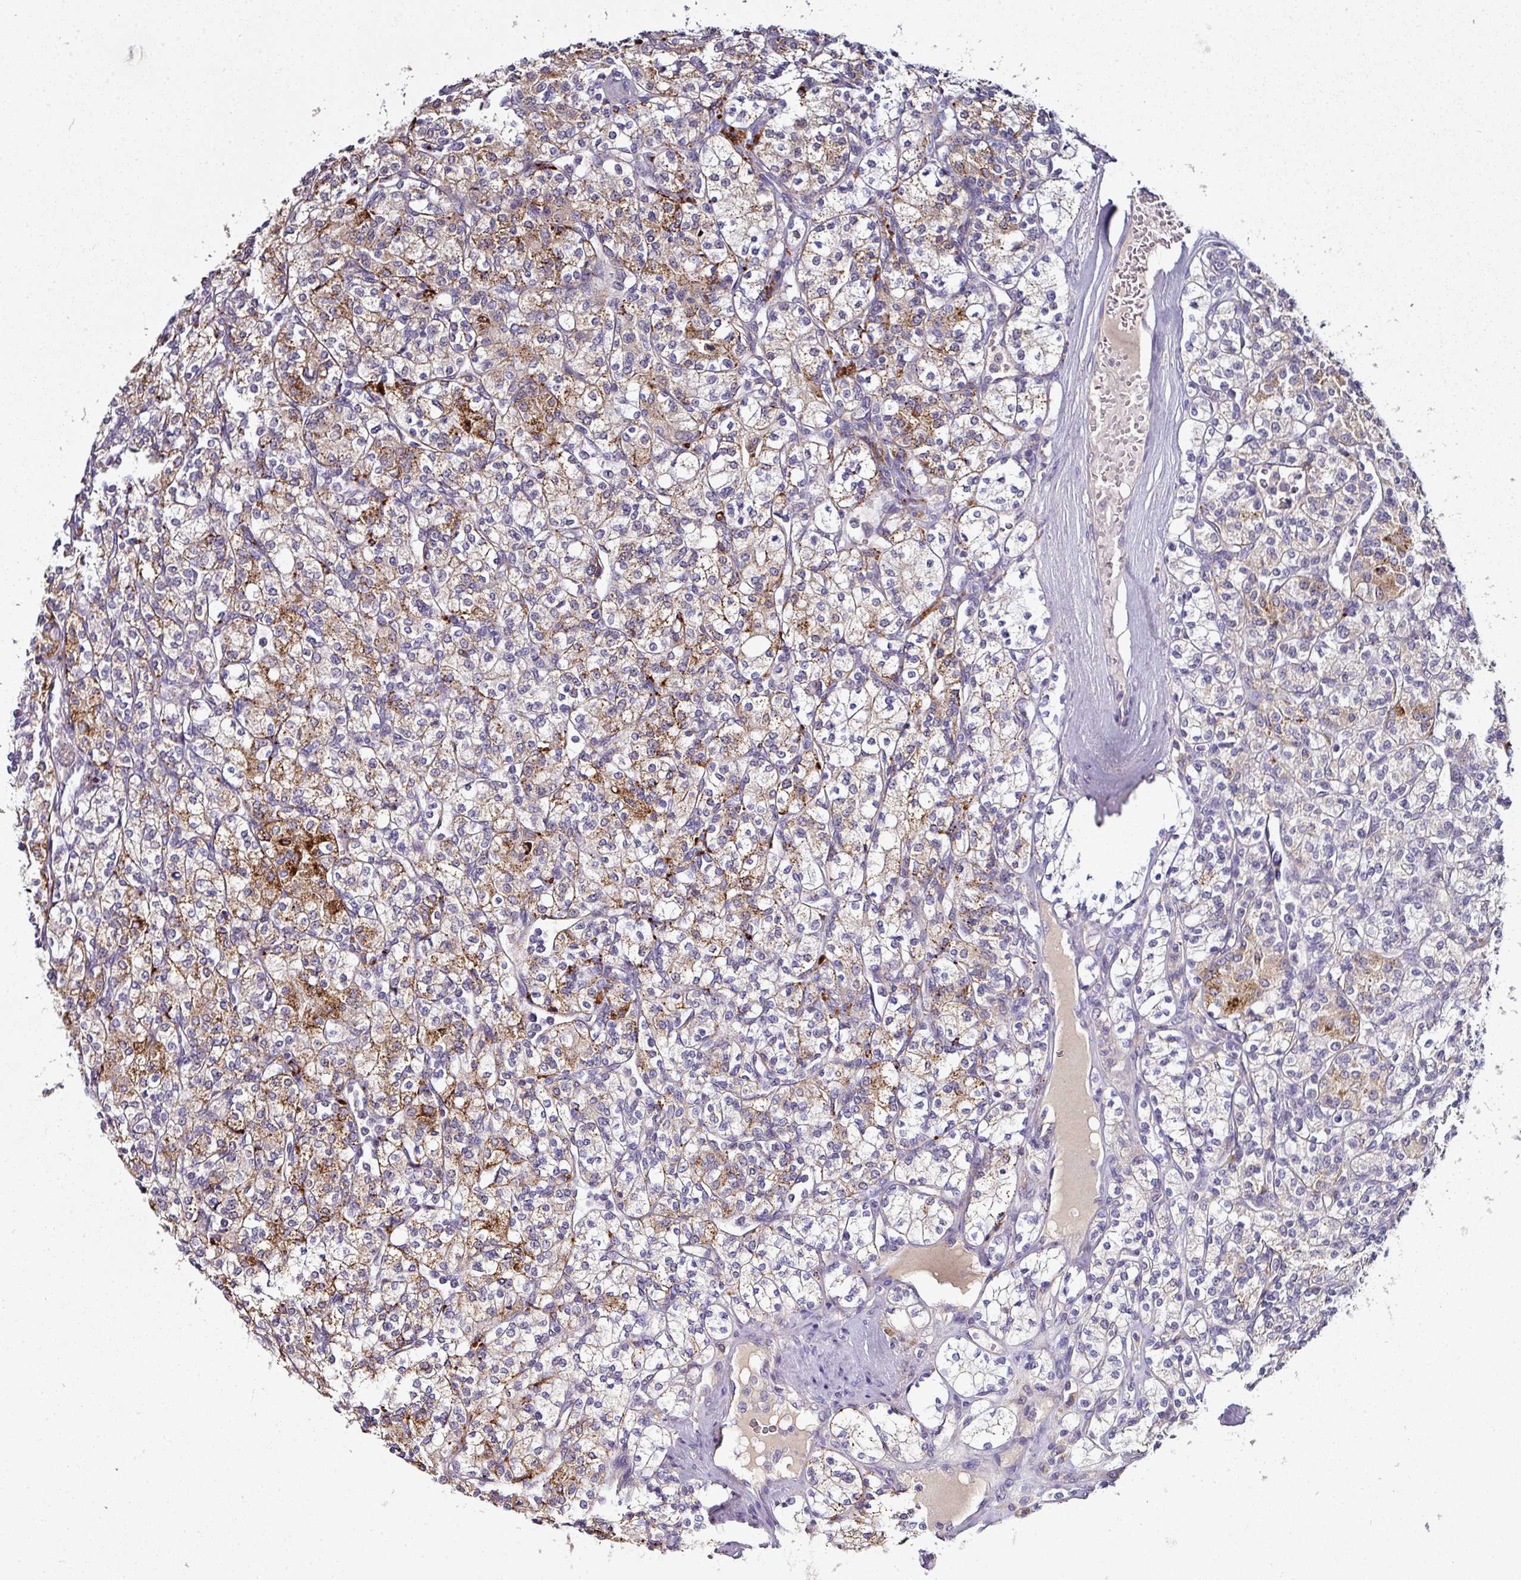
{"staining": {"intensity": "moderate", "quantity": "<25%", "location": "cytoplasmic/membranous"}, "tissue": "renal cancer", "cell_type": "Tumor cells", "image_type": "cancer", "snomed": [{"axis": "morphology", "description": "Adenocarcinoma, NOS"}, {"axis": "topography", "description": "Kidney"}], "caption": "An immunohistochemistry (IHC) photomicrograph of neoplastic tissue is shown. Protein staining in brown labels moderate cytoplasmic/membranous positivity in renal cancer within tumor cells.", "gene": "NAPSA", "patient": {"sex": "male", "age": 77}}